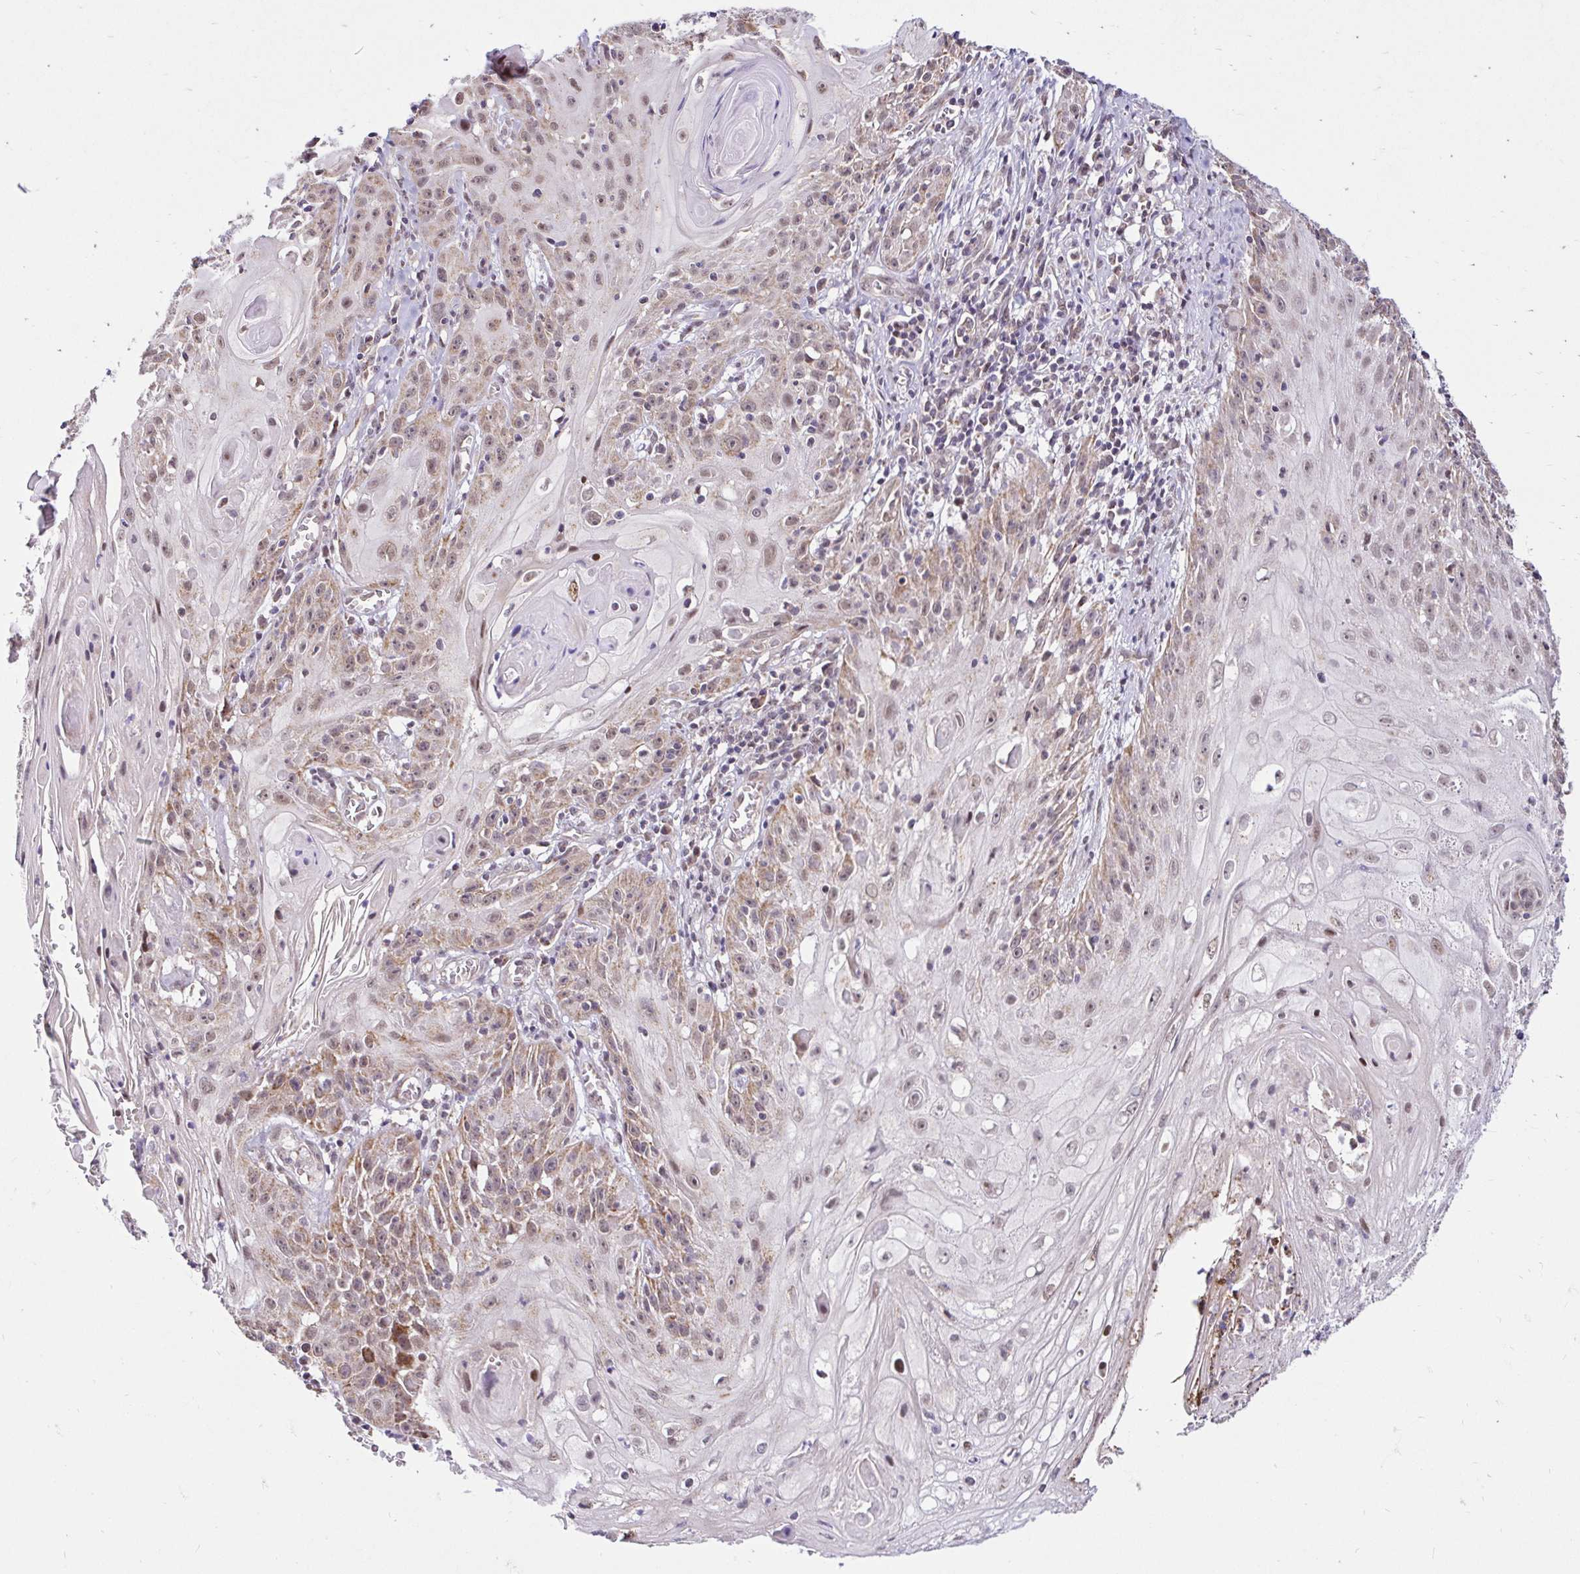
{"staining": {"intensity": "moderate", "quantity": "25%-75%", "location": "cytoplasmic/membranous"}, "tissue": "skin cancer", "cell_type": "Tumor cells", "image_type": "cancer", "snomed": [{"axis": "morphology", "description": "Squamous cell carcinoma, NOS"}, {"axis": "topography", "description": "Skin"}, {"axis": "topography", "description": "Vulva"}], "caption": "Immunohistochemical staining of human skin squamous cell carcinoma exhibits moderate cytoplasmic/membranous protein positivity in approximately 25%-75% of tumor cells.", "gene": "TIMM50", "patient": {"sex": "female", "age": 76}}